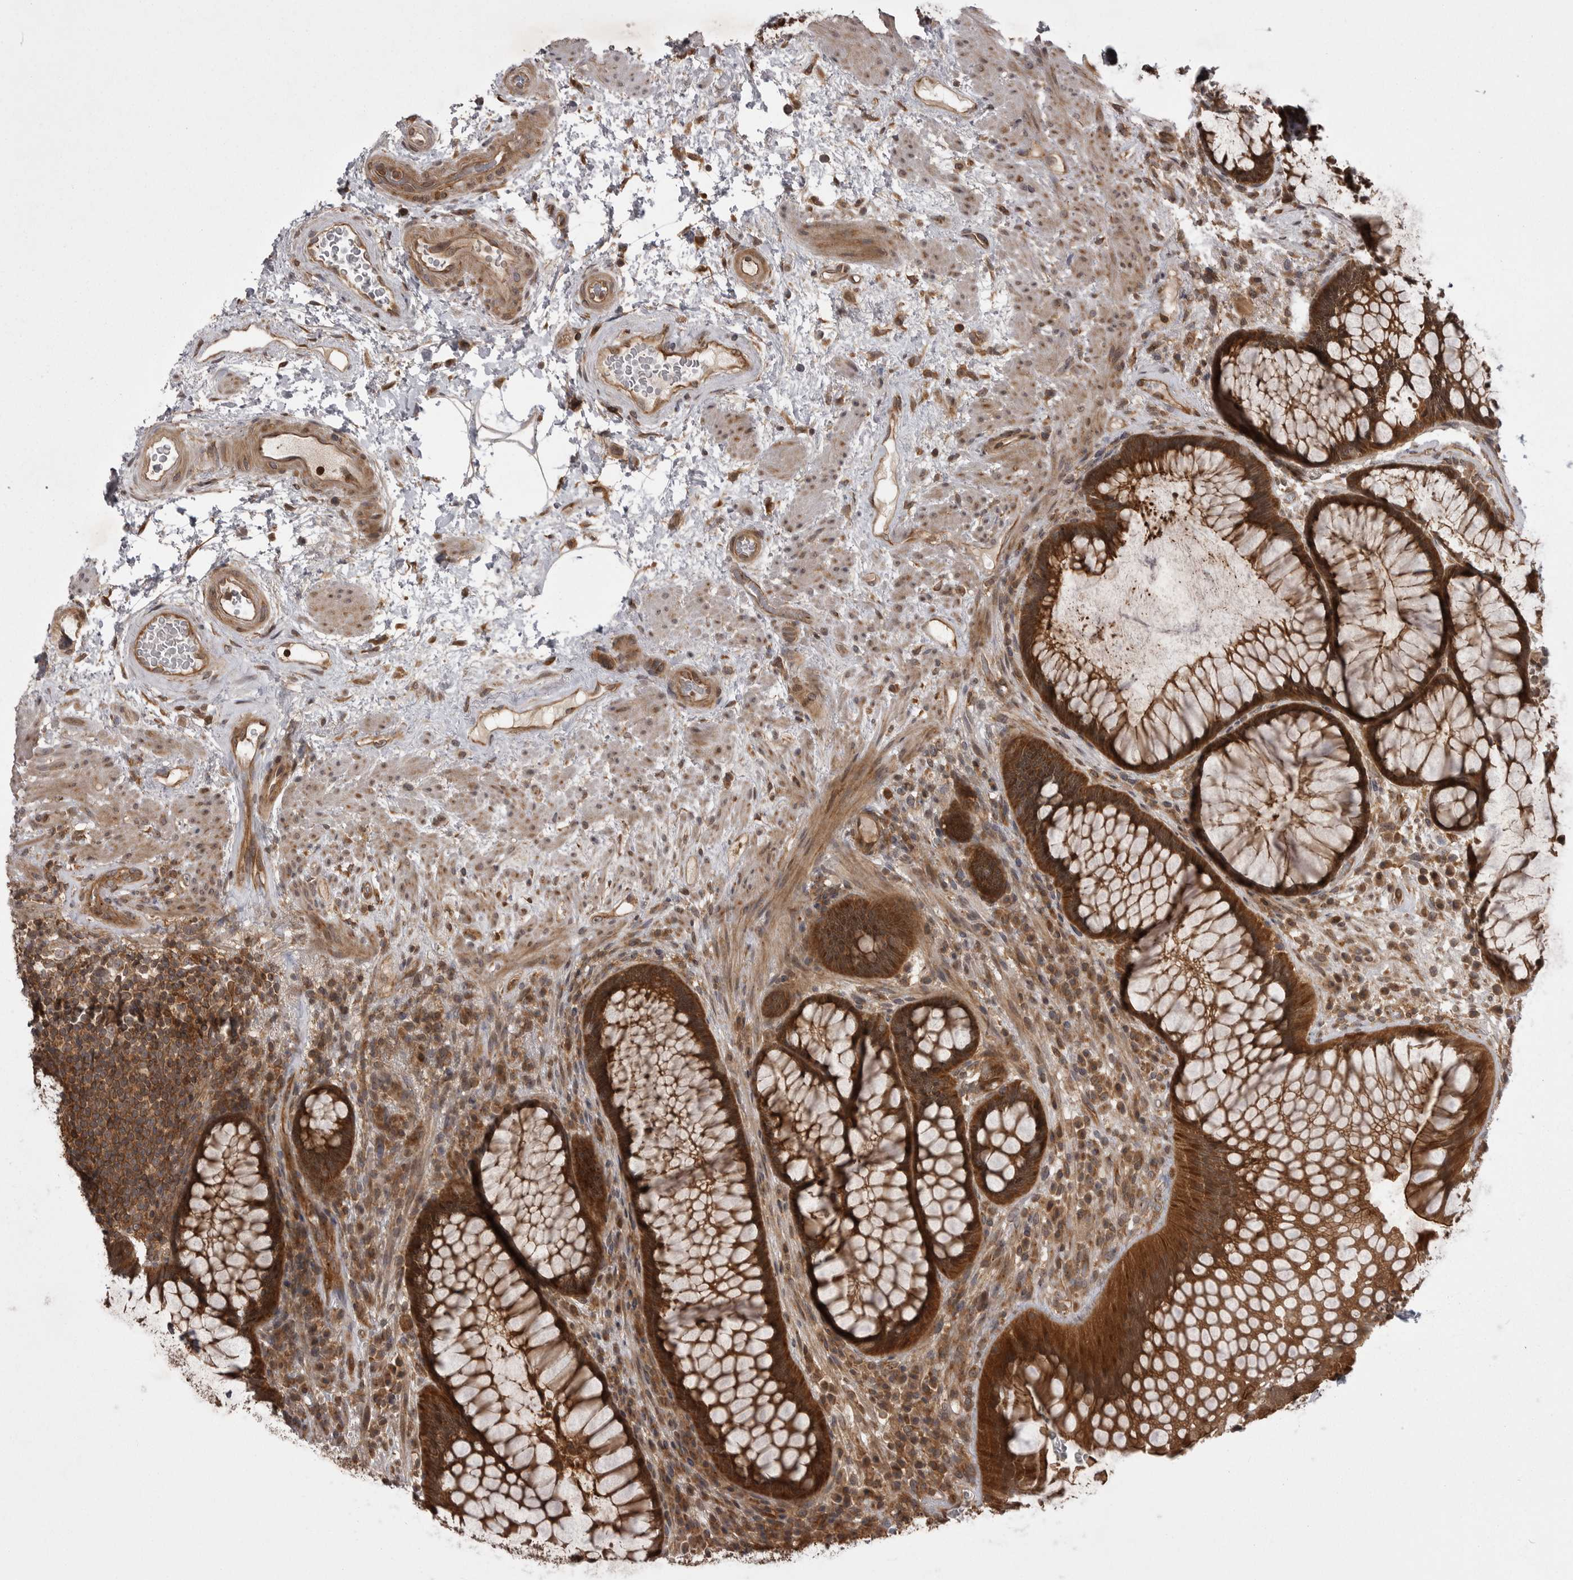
{"staining": {"intensity": "strong", "quantity": ">75%", "location": "cytoplasmic/membranous"}, "tissue": "rectum", "cell_type": "Glandular cells", "image_type": "normal", "snomed": [{"axis": "morphology", "description": "Normal tissue, NOS"}, {"axis": "topography", "description": "Rectum"}], "caption": "Benign rectum exhibits strong cytoplasmic/membranous expression in about >75% of glandular cells, visualized by immunohistochemistry. (IHC, brightfield microscopy, high magnification).", "gene": "STK24", "patient": {"sex": "male", "age": 51}}